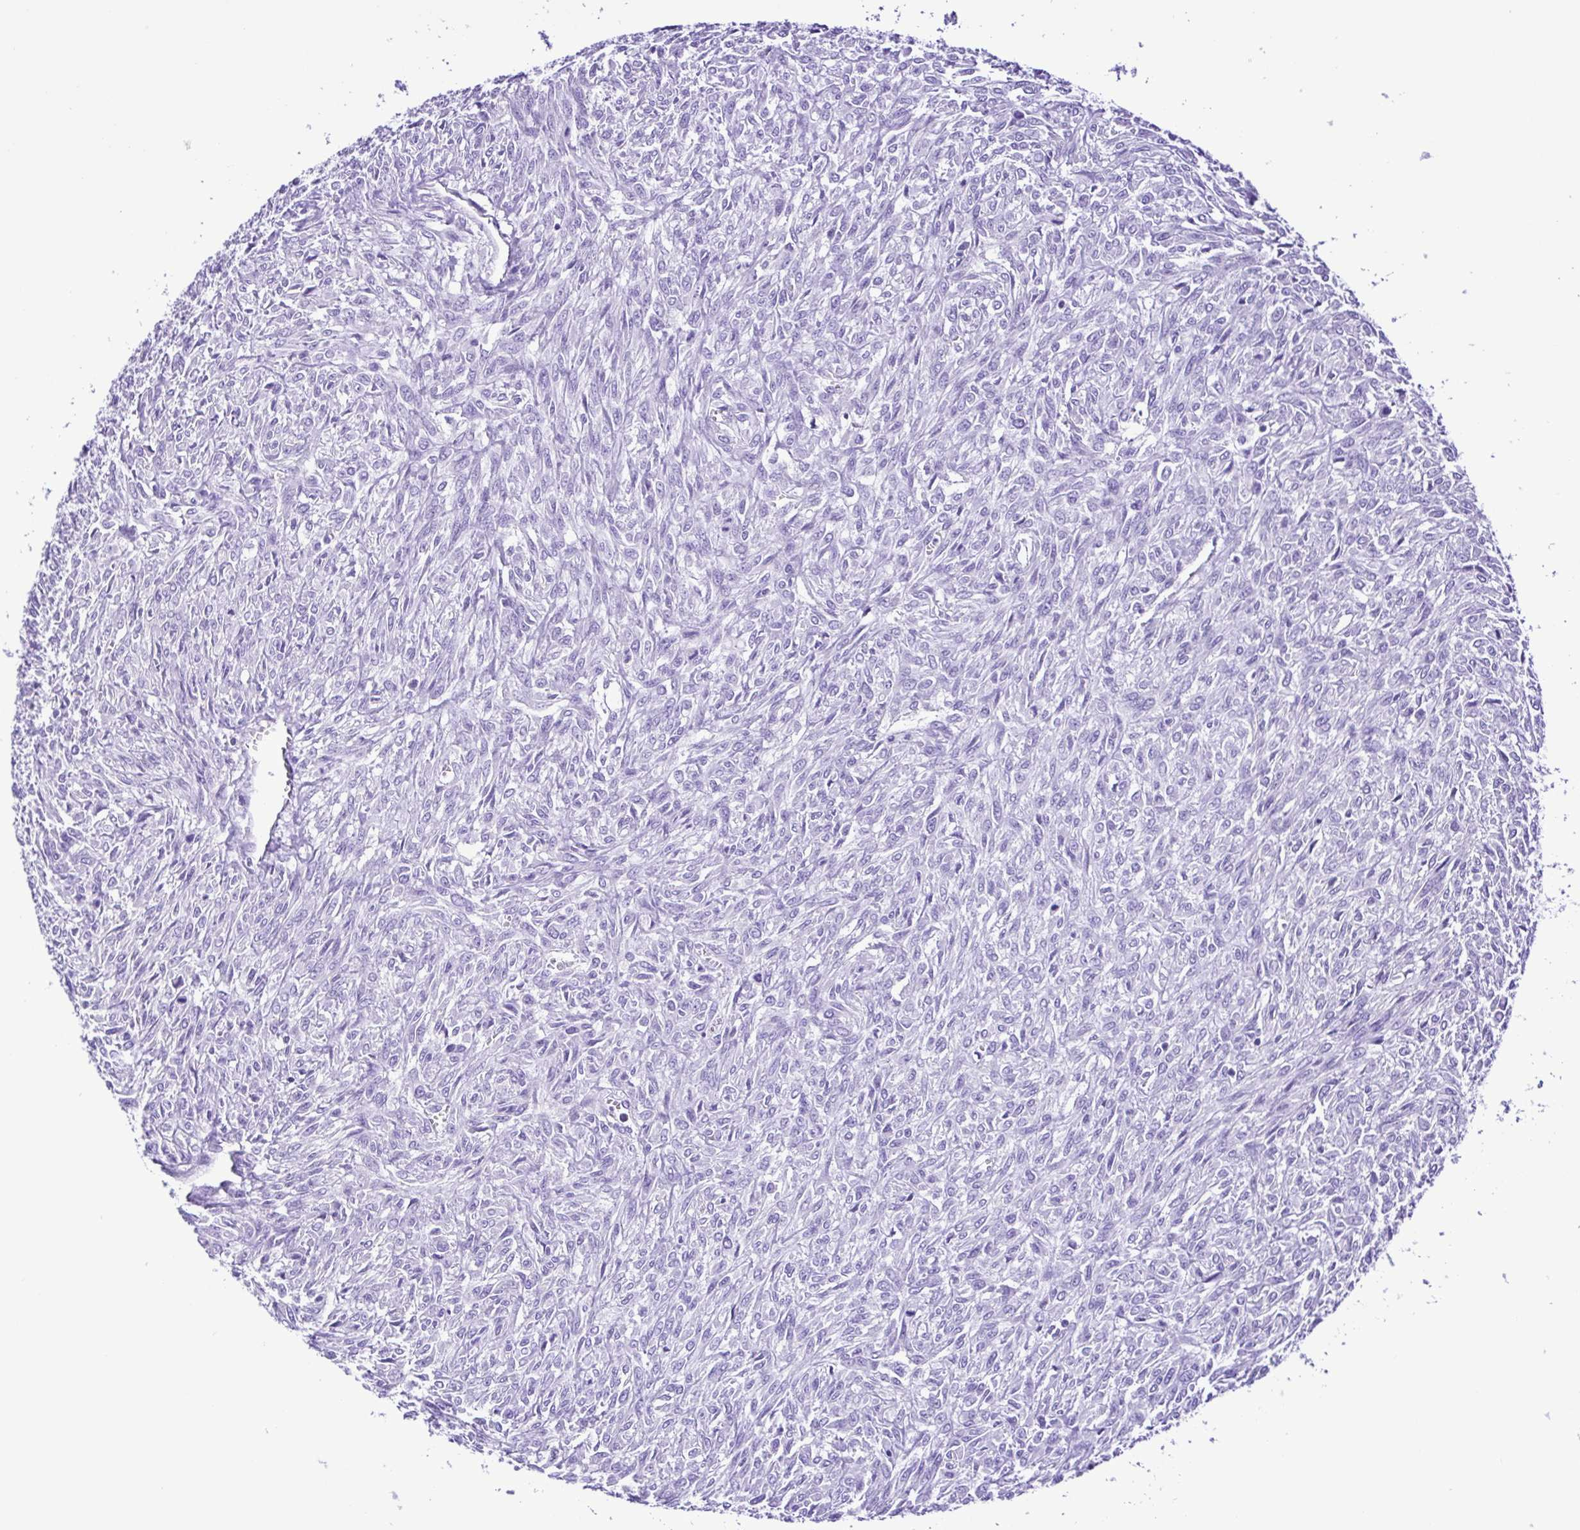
{"staining": {"intensity": "negative", "quantity": "none", "location": "none"}, "tissue": "renal cancer", "cell_type": "Tumor cells", "image_type": "cancer", "snomed": [{"axis": "morphology", "description": "Adenocarcinoma, NOS"}, {"axis": "topography", "description": "Kidney"}], "caption": "Micrograph shows no significant protein expression in tumor cells of renal cancer (adenocarcinoma).", "gene": "SYT1", "patient": {"sex": "male", "age": 58}}